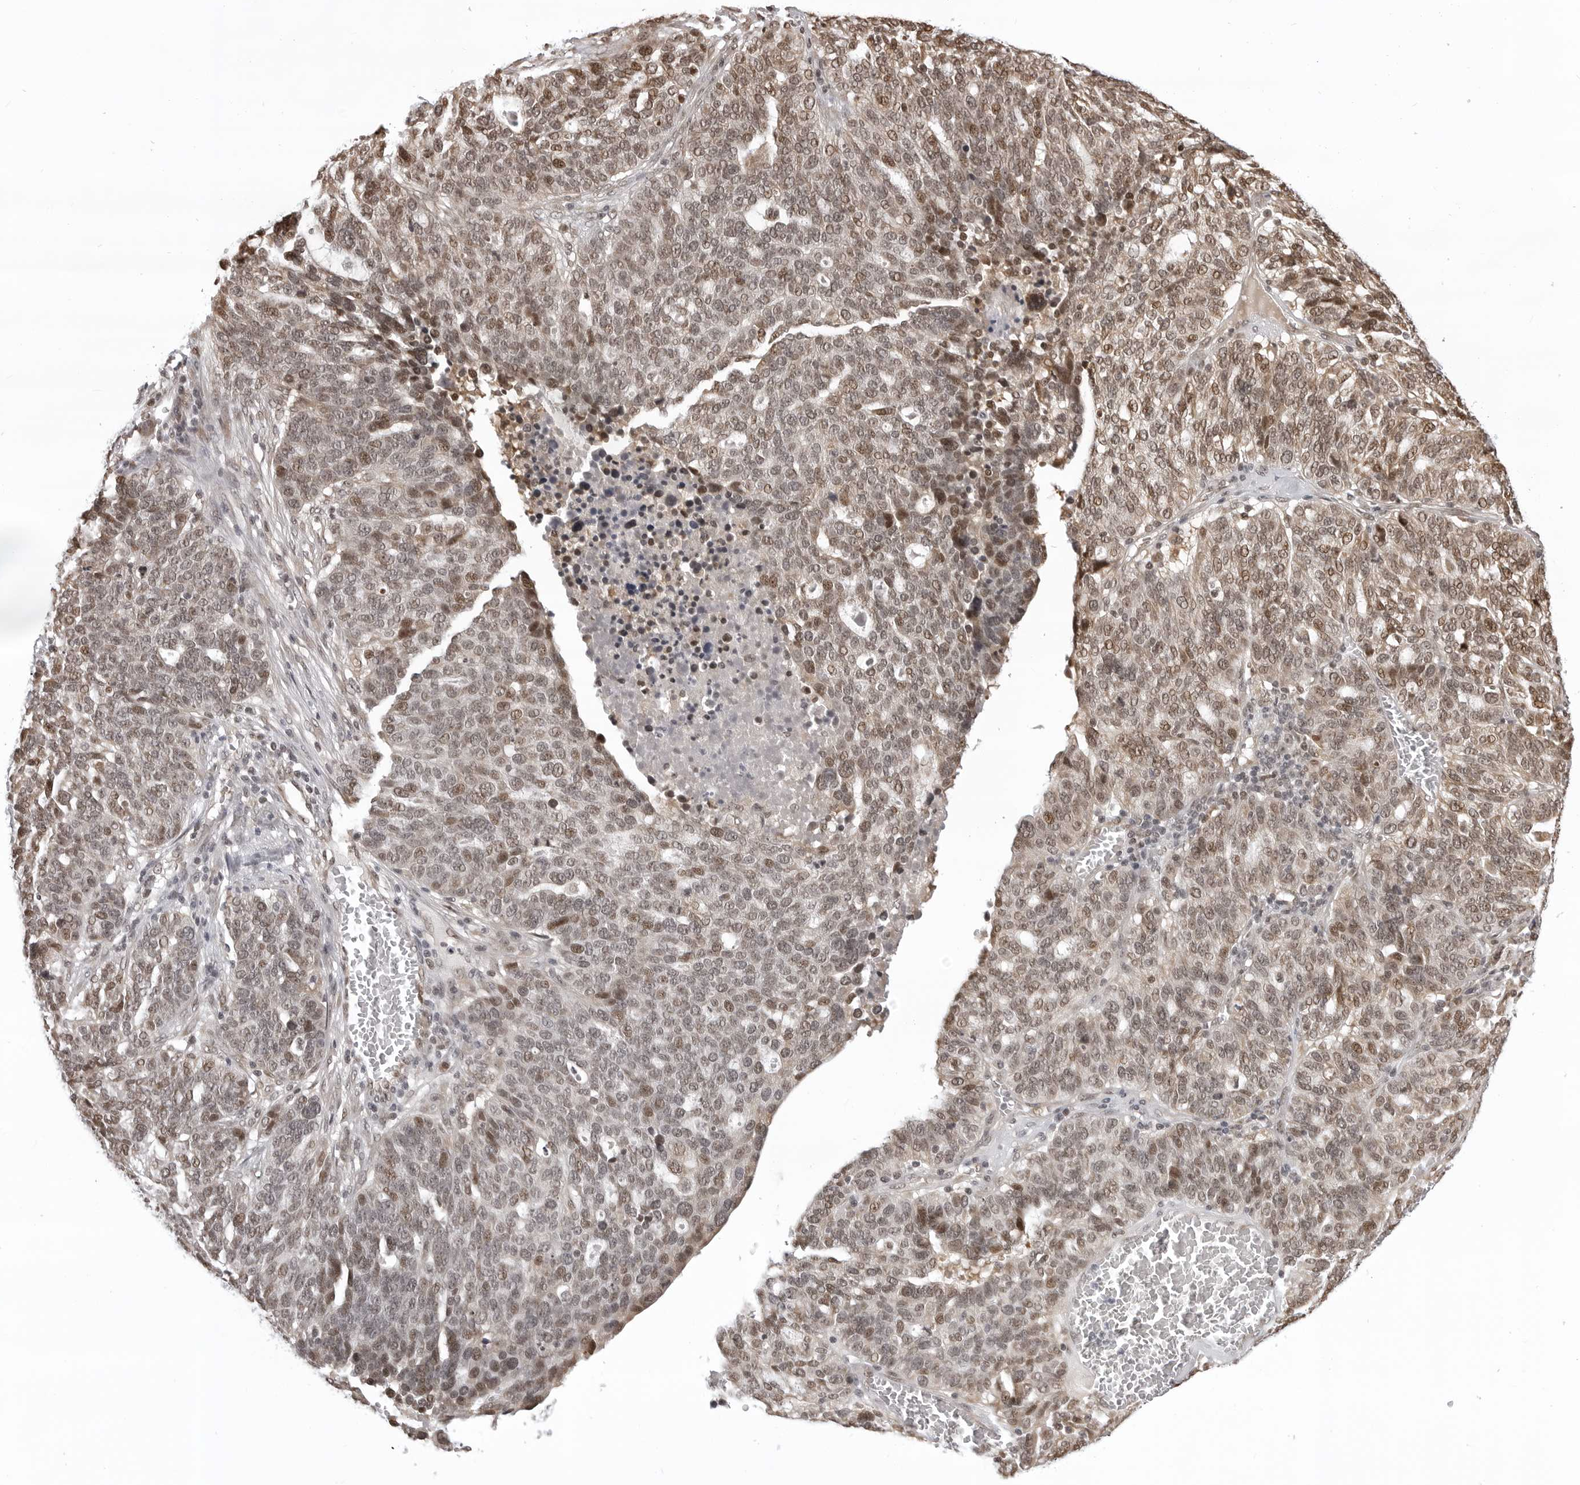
{"staining": {"intensity": "weak", "quantity": ">75%", "location": "nuclear"}, "tissue": "ovarian cancer", "cell_type": "Tumor cells", "image_type": "cancer", "snomed": [{"axis": "morphology", "description": "Cystadenocarcinoma, serous, NOS"}, {"axis": "topography", "description": "Ovary"}], "caption": "Brown immunohistochemical staining in ovarian serous cystadenocarcinoma displays weak nuclear positivity in about >75% of tumor cells. (brown staining indicates protein expression, while blue staining denotes nuclei).", "gene": "PHF3", "patient": {"sex": "female", "age": 59}}